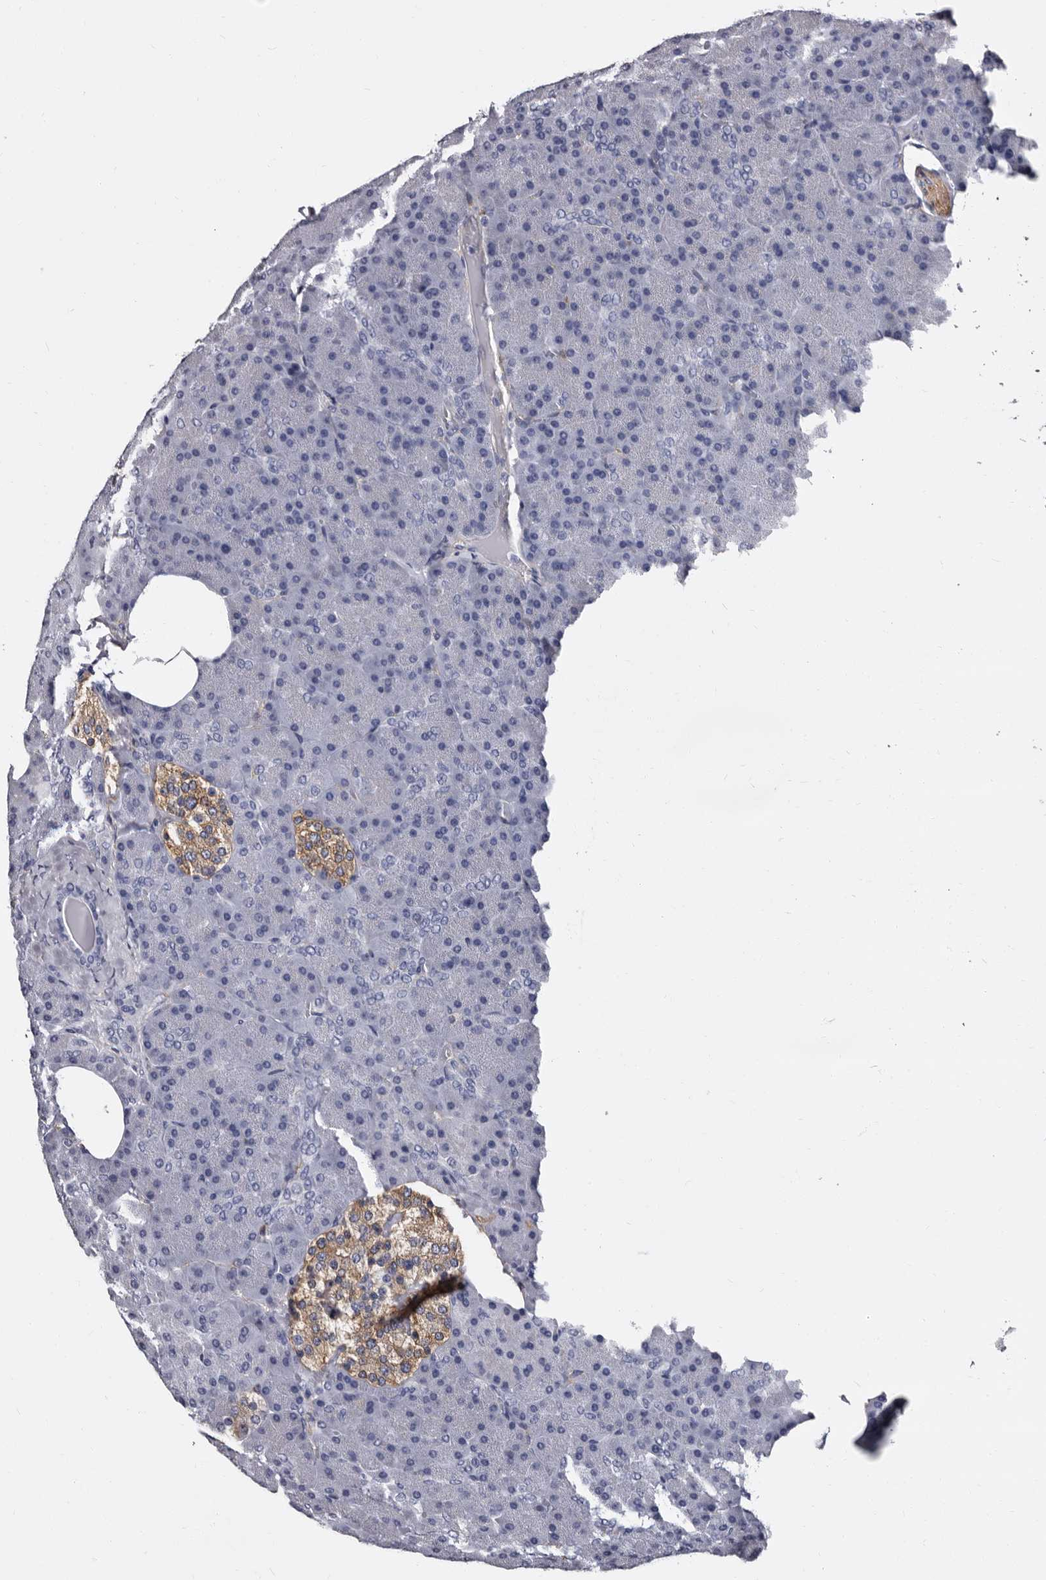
{"staining": {"intensity": "negative", "quantity": "none", "location": "none"}, "tissue": "pancreas", "cell_type": "Exocrine glandular cells", "image_type": "normal", "snomed": [{"axis": "morphology", "description": "Normal tissue, NOS"}, {"axis": "topography", "description": "Pancreas"}], "caption": "This is a image of immunohistochemistry staining of unremarkable pancreas, which shows no staining in exocrine glandular cells.", "gene": "EPB41L3", "patient": {"sex": "female", "age": 35}}